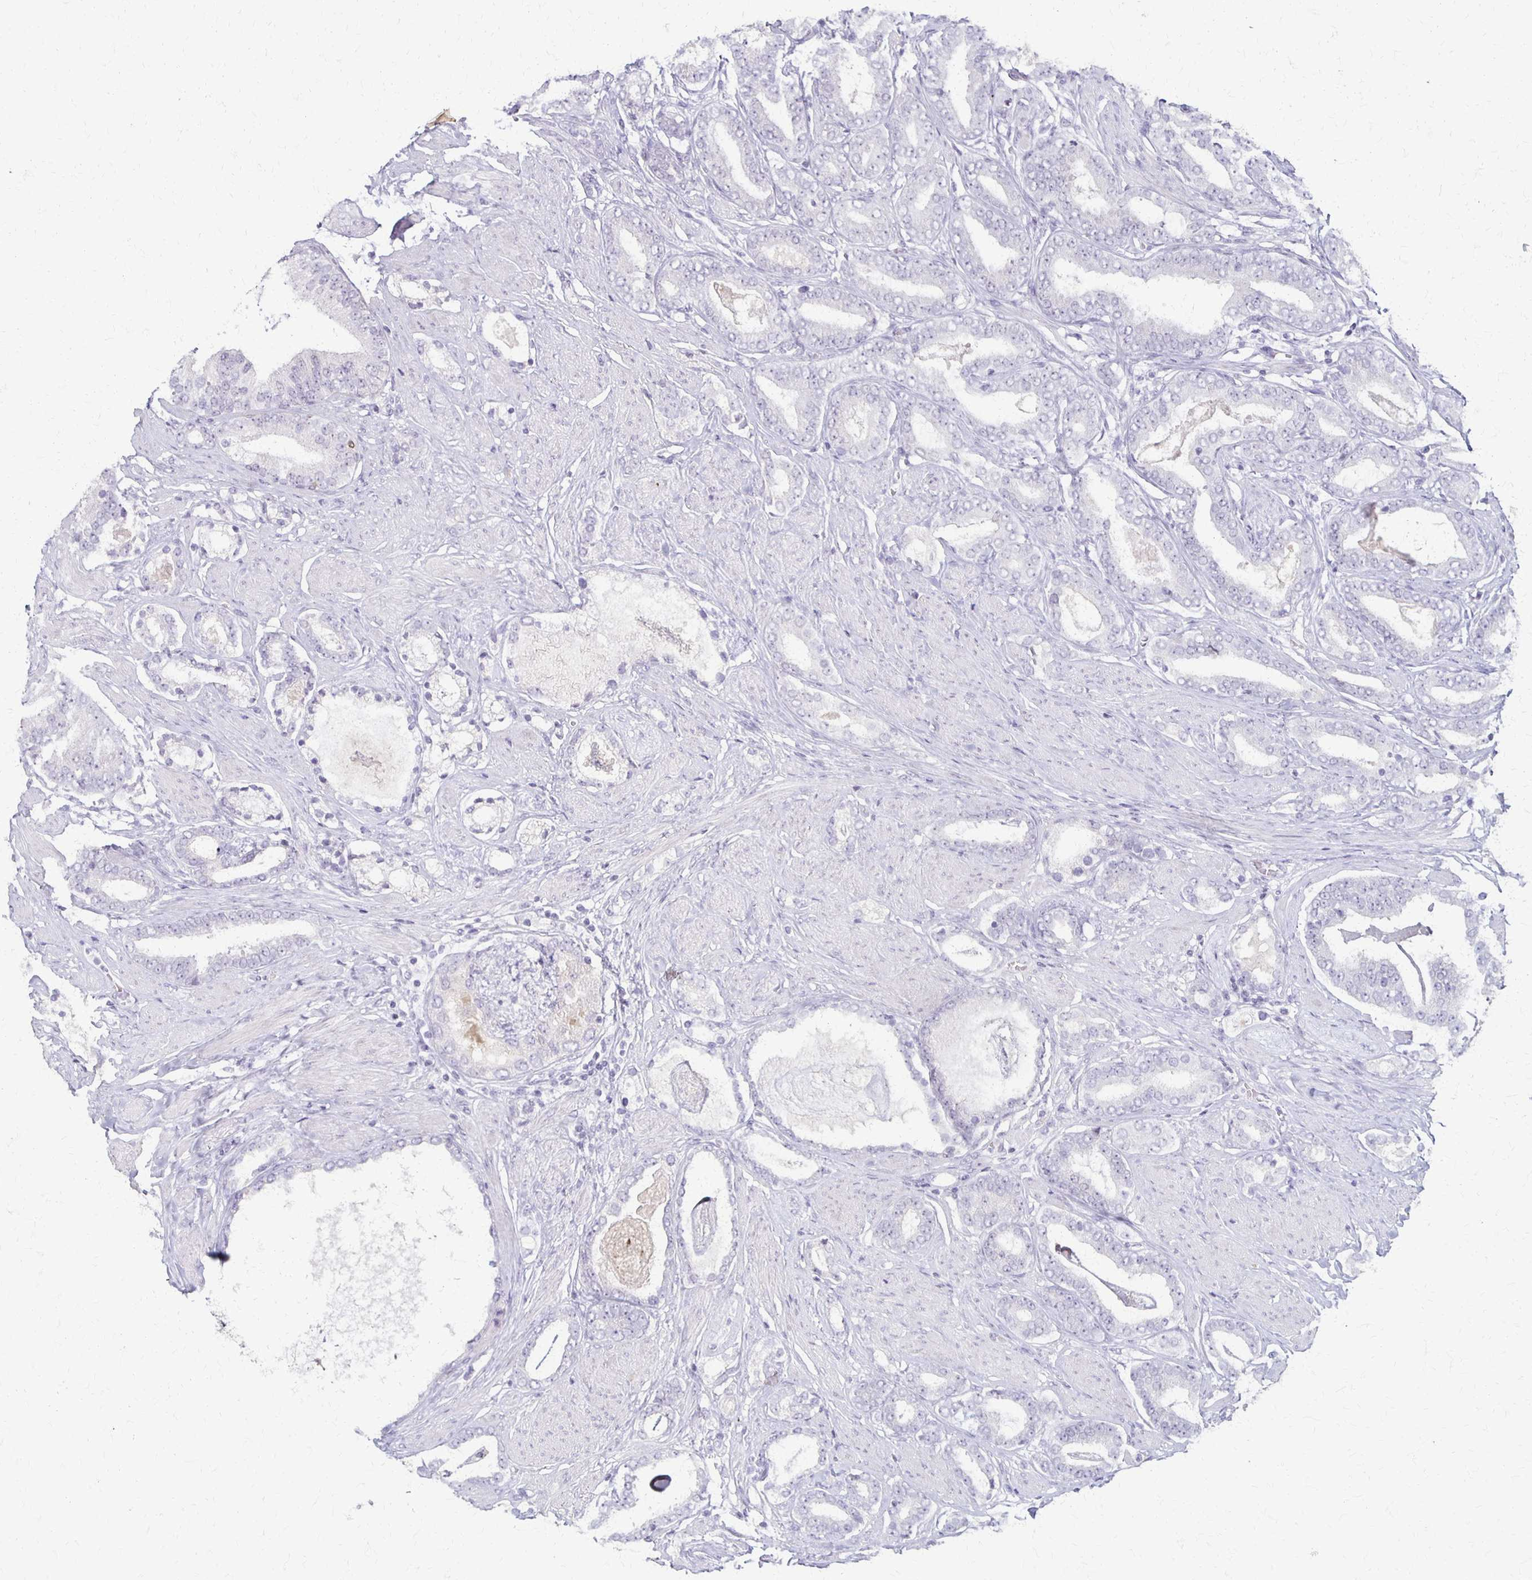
{"staining": {"intensity": "negative", "quantity": "none", "location": "none"}, "tissue": "prostate cancer", "cell_type": "Tumor cells", "image_type": "cancer", "snomed": [{"axis": "morphology", "description": "Adenocarcinoma, High grade"}, {"axis": "topography", "description": "Prostate"}], "caption": "Immunohistochemistry (IHC) photomicrograph of high-grade adenocarcinoma (prostate) stained for a protein (brown), which demonstrates no expression in tumor cells. (Stains: DAB (3,3'-diaminobenzidine) immunohistochemistry (IHC) with hematoxylin counter stain, Microscopy: brightfield microscopy at high magnification).", "gene": "SLC35E2B", "patient": {"sex": "male", "age": 63}}